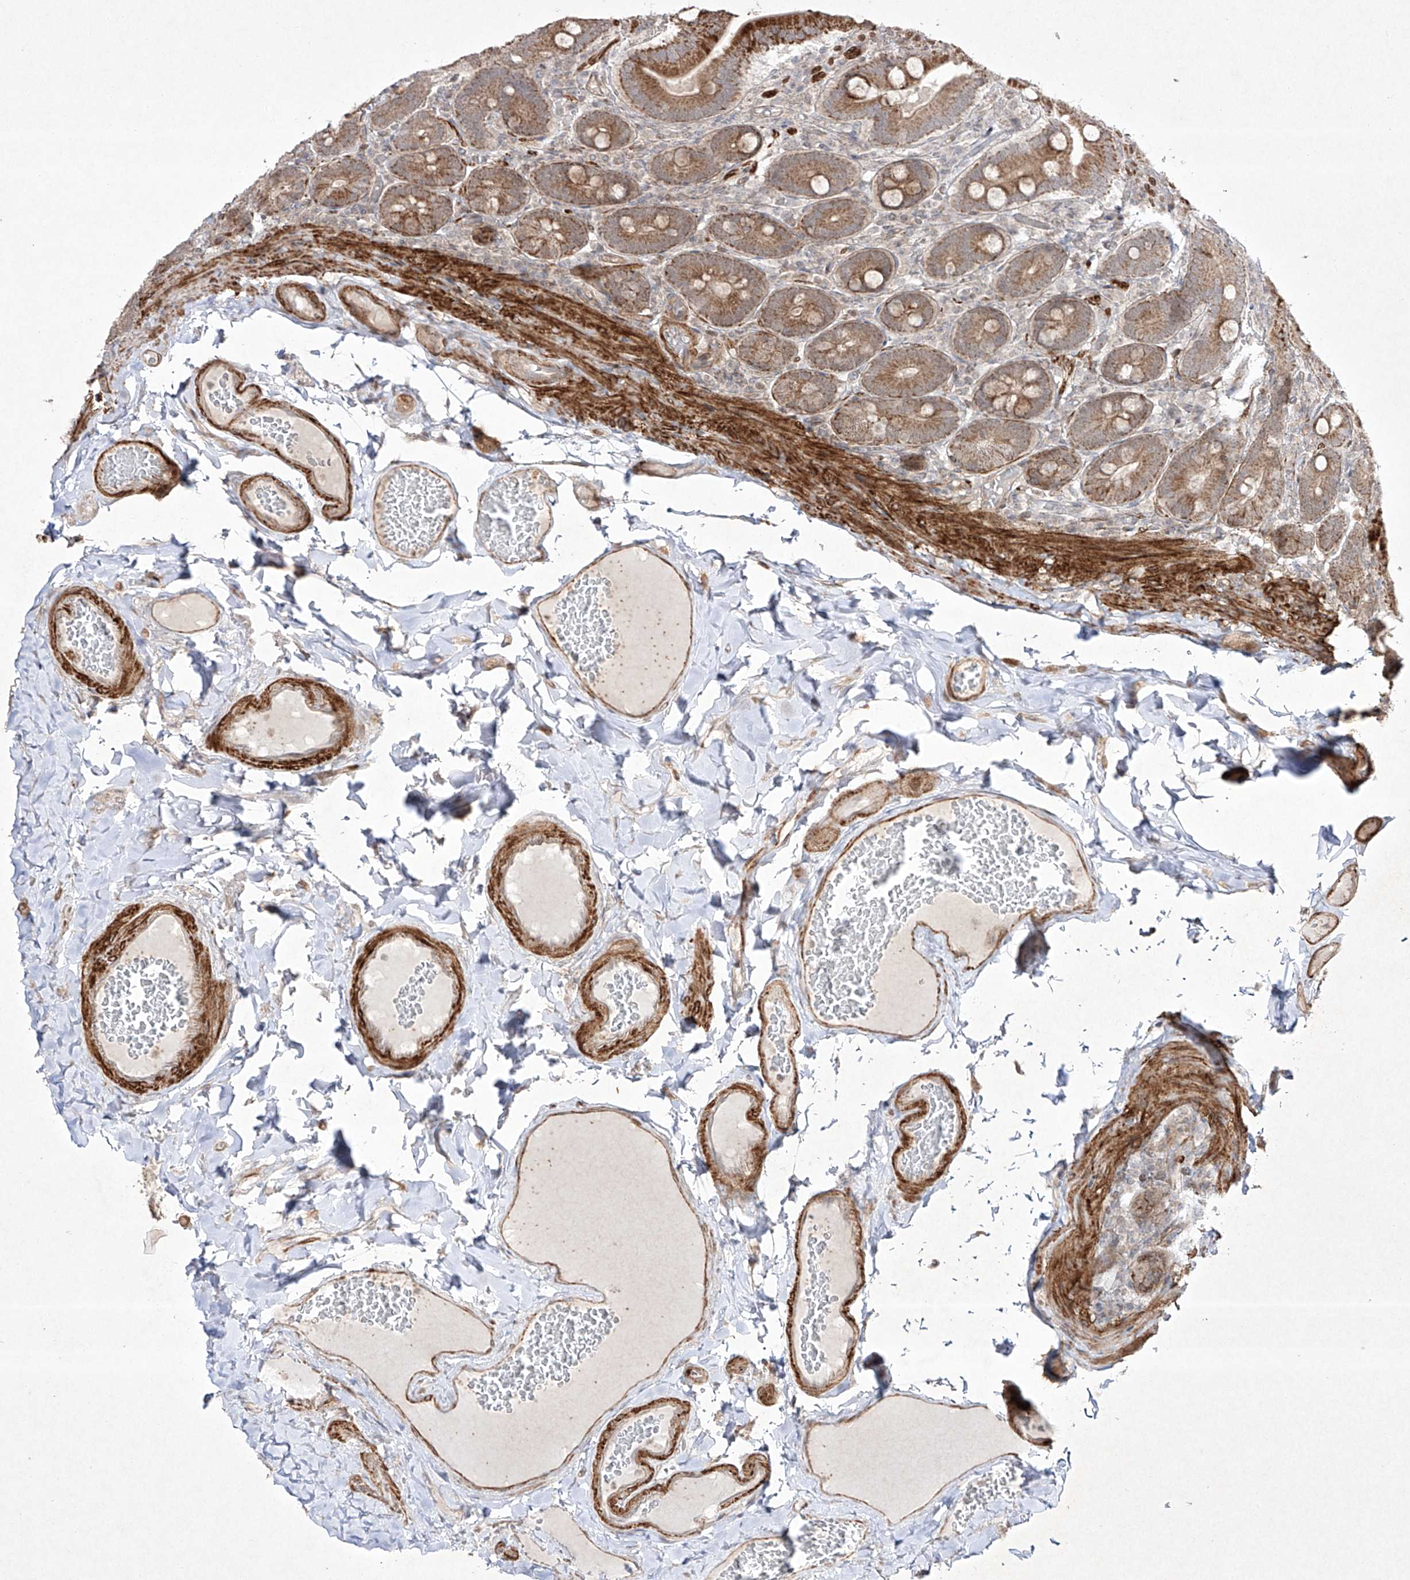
{"staining": {"intensity": "strong", "quantity": ">75%", "location": "cytoplasmic/membranous"}, "tissue": "duodenum", "cell_type": "Glandular cells", "image_type": "normal", "snomed": [{"axis": "morphology", "description": "Normal tissue, NOS"}, {"axis": "topography", "description": "Duodenum"}], "caption": "Immunohistochemistry (IHC) micrograph of benign duodenum stained for a protein (brown), which displays high levels of strong cytoplasmic/membranous expression in approximately >75% of glandular cells.", "gene": "KDM1B", "patient": {"sex": "female", "age": 62}}